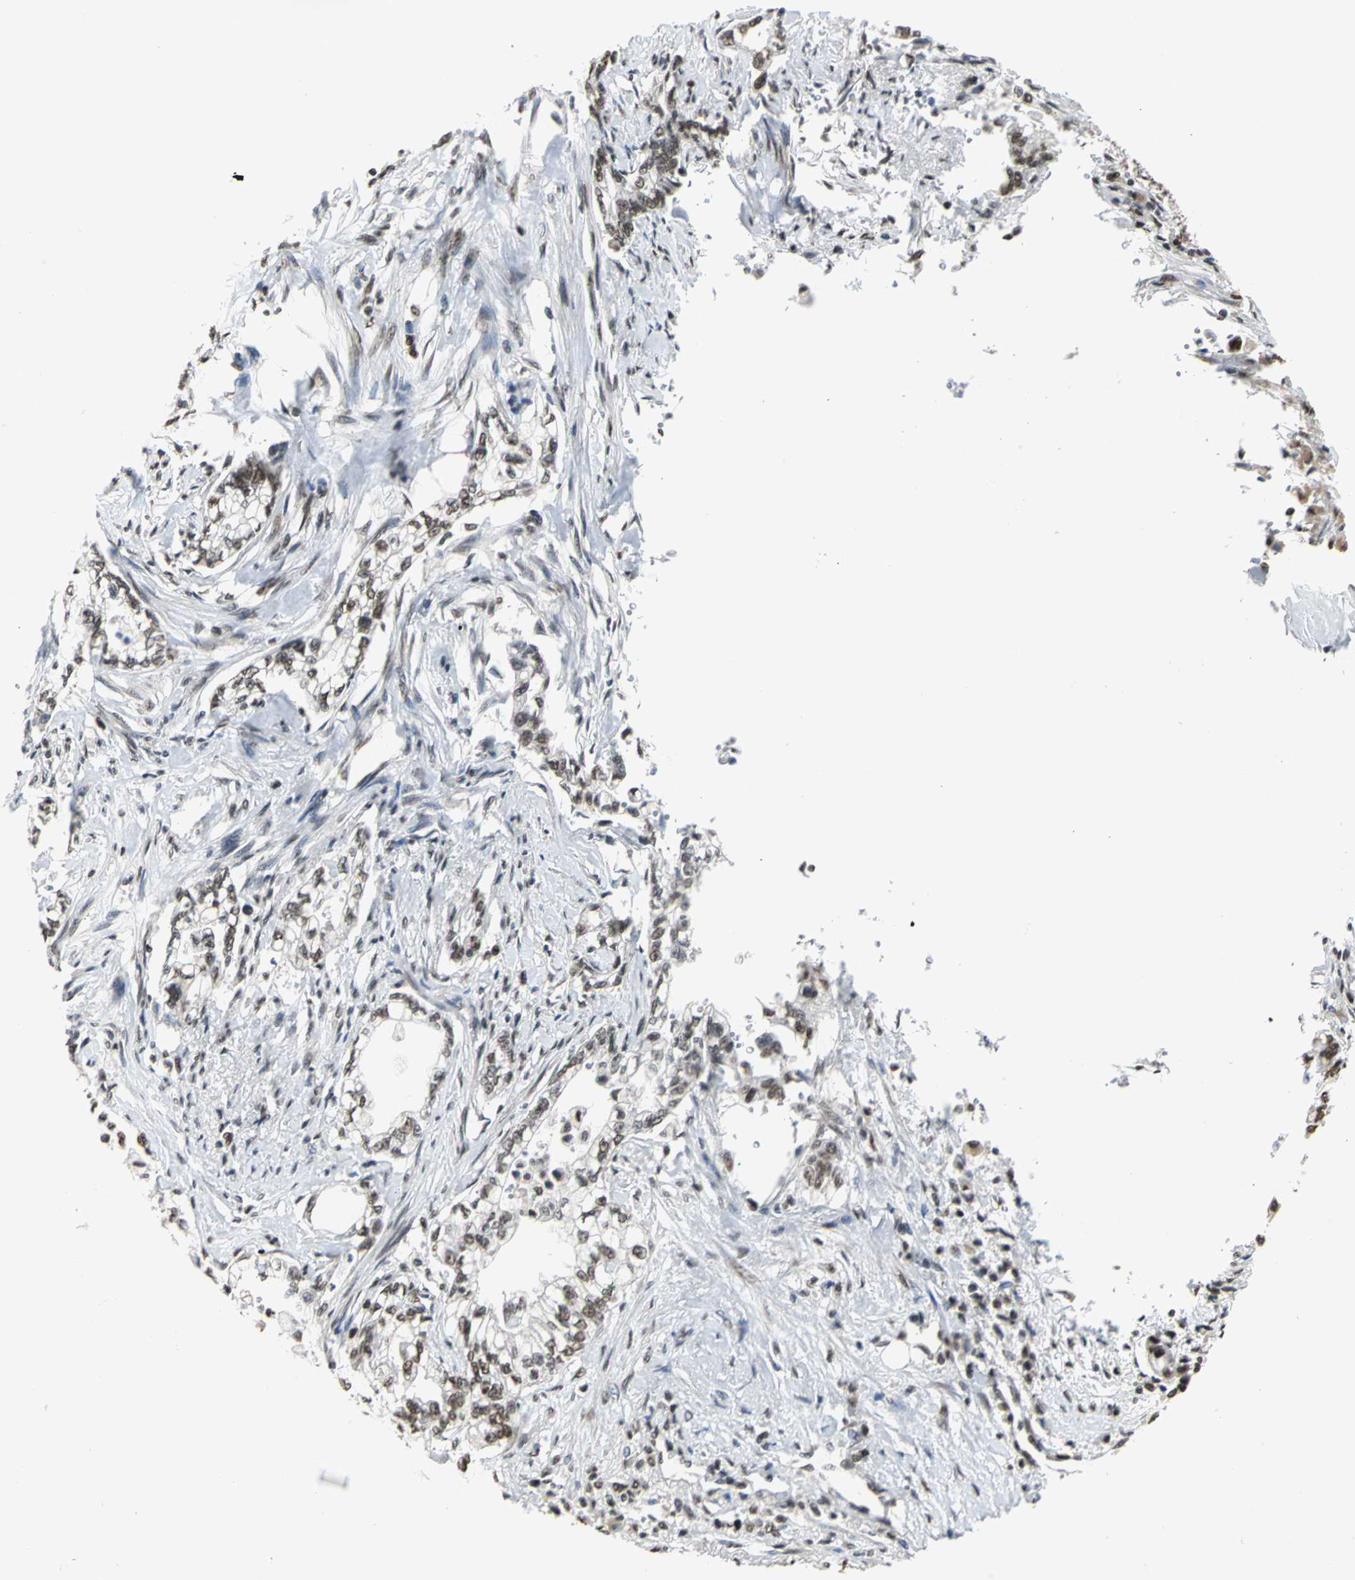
{"staining": {"intensity": "strong", "quantity": ">75%", "location": "nuclear"}, "tissue": "pancreatic cancer", "cell_type": "Tumor cells", "image_type": "cancer", "snomed": [{"axis": "morphology", "description": "Normal tissue, NOS"}, {"axis": "topography", "description": "Pancreas"}], "caption": "Immunohistochemical staining of pancreatic cancer exhibits high levels of strong nuclear expression in about >75% of tumor cells.", "gene": "CCDC88C", "patient": {"sex": "male", "age": 42}}